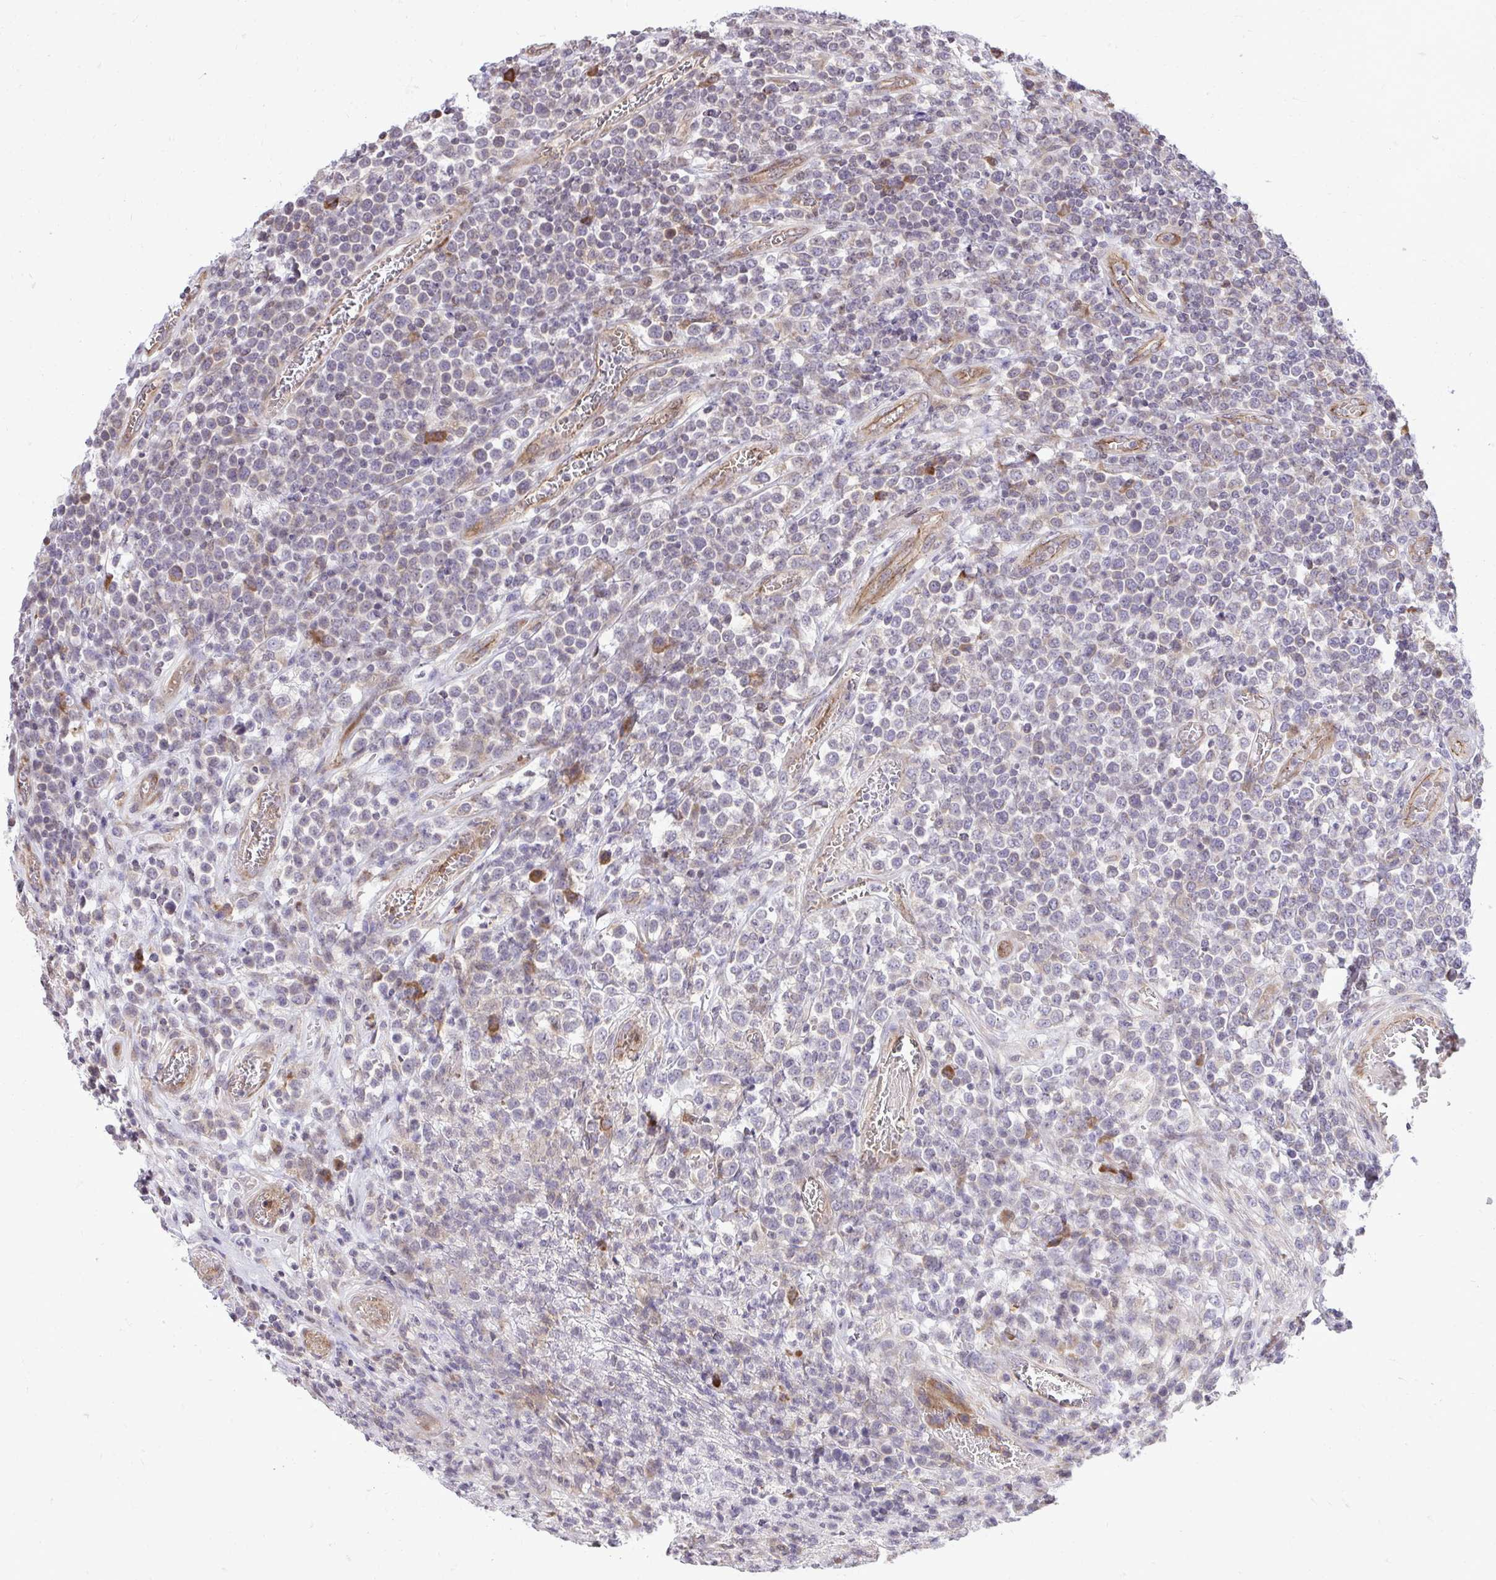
{"staining": {"intensity": "negative", "quantity": "none", "location": "none"}, "tissue": "lymphoma", "cell_type": "Tumor cells", "image_type": "cancer", "snomed": [{"axis": "morphology", "description": "Malignant lymphoma, non-Hodgkin's type, High grade"}, {"axis": "topography", "description": "Soft tissue"}], "caption": "A high-resolution micrograph shows IHC staining of malignant lymphoma, non-Hodgkin's type (high-grade), which displays no significant expression in tumor cells.", "gene": "METTL9", "patient": {"sex": "female", "age": 56}}